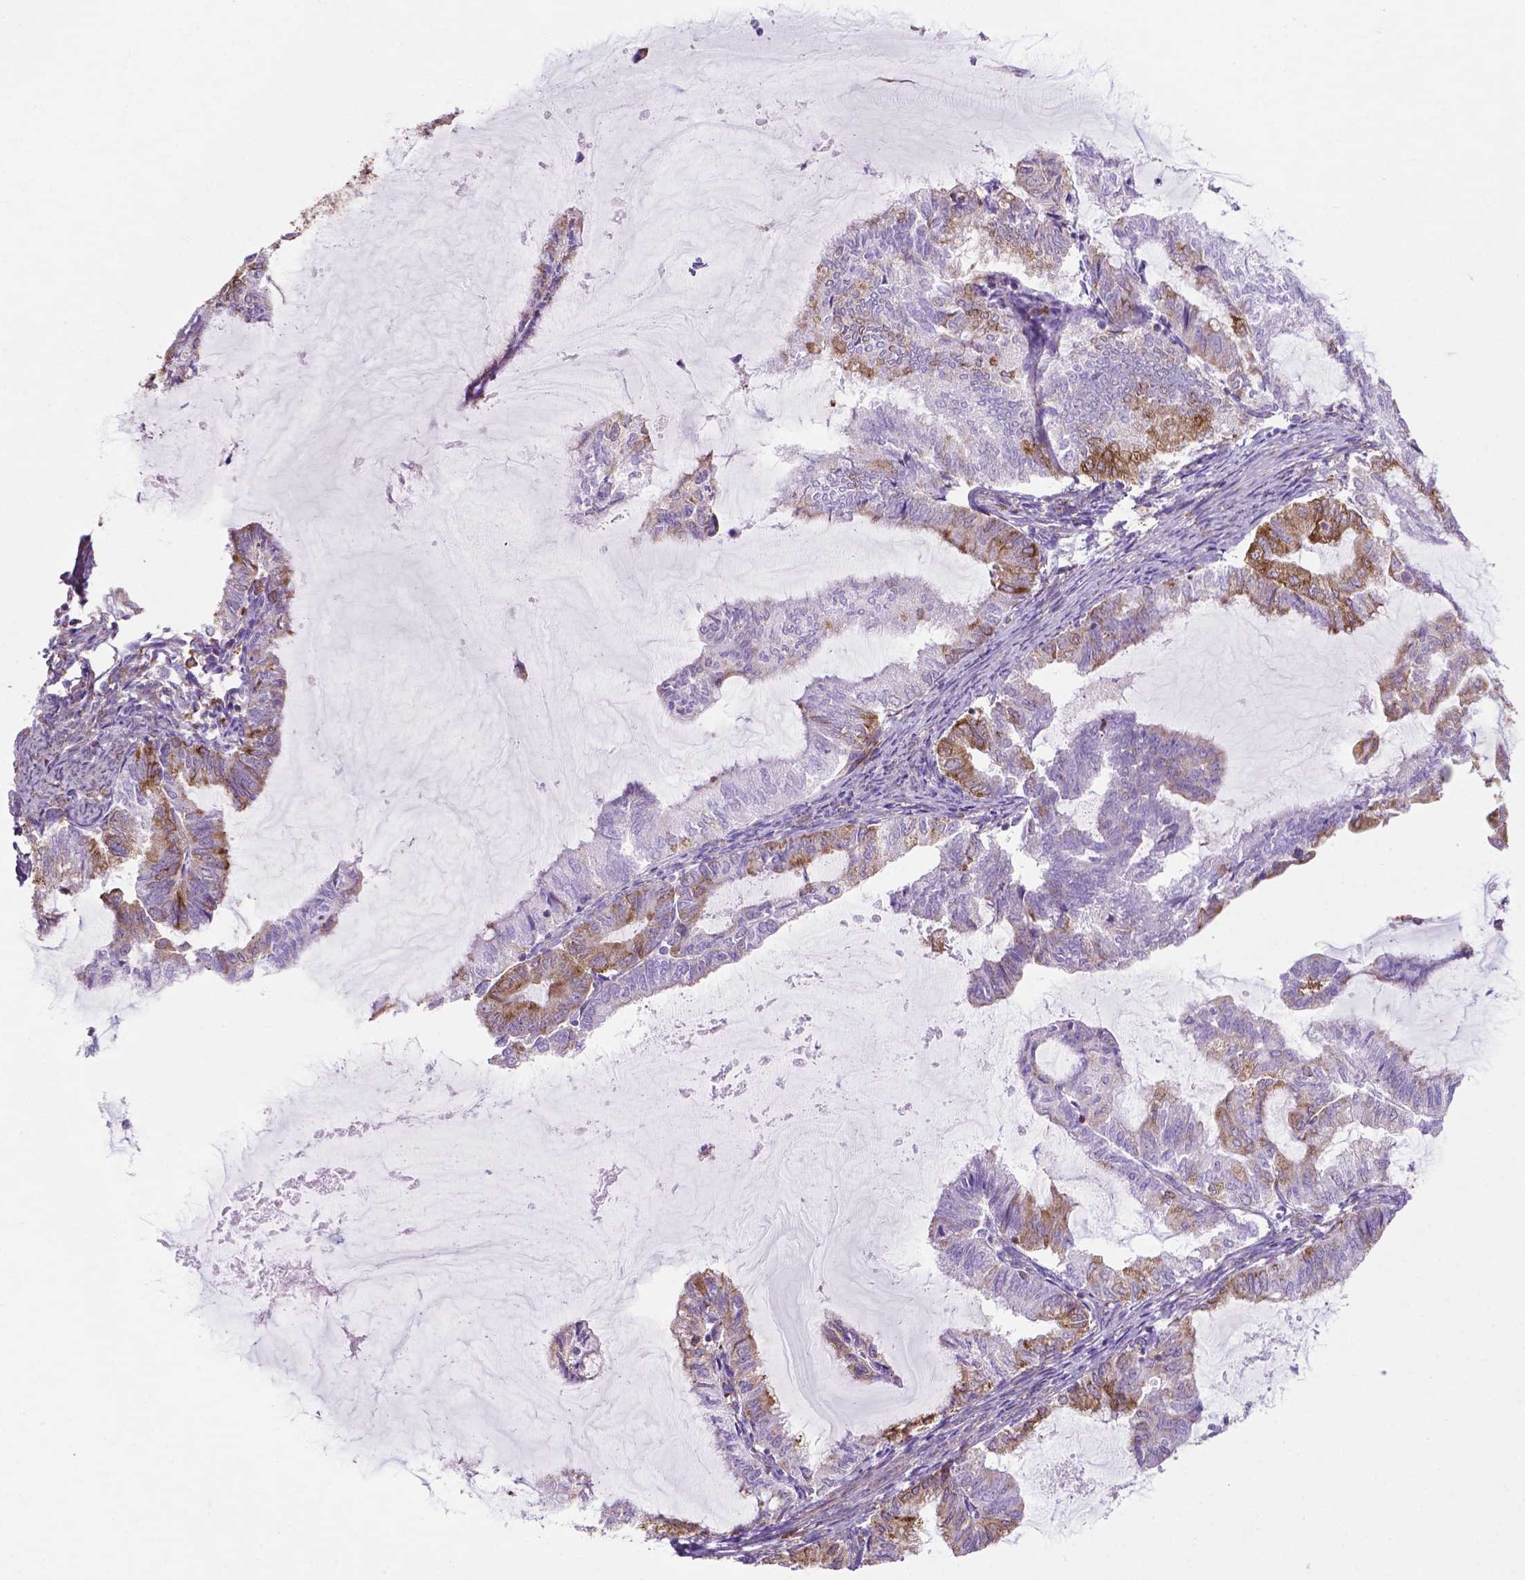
{"staining": {"intensity": "strong", "quantity": "<25%", "location": "cytoplasmic/membranous"}, "tissue": "endometrial cancer", "cell_type": "Tumor cells", "image_type": "cancer", "snomed": [{"axis": "morphology", "description": "Adenocarcinoma, NOS"}, {"axis": "topography", "description": "Endometrium"}], "caption": "IHC of human endometrial cancer exhibits medium levels of strong cytoplasmic/membranous expression in approximately <25% of tumor cells.", "gene": "RPL29", "patient": {"sex": "female", "age": 79}}